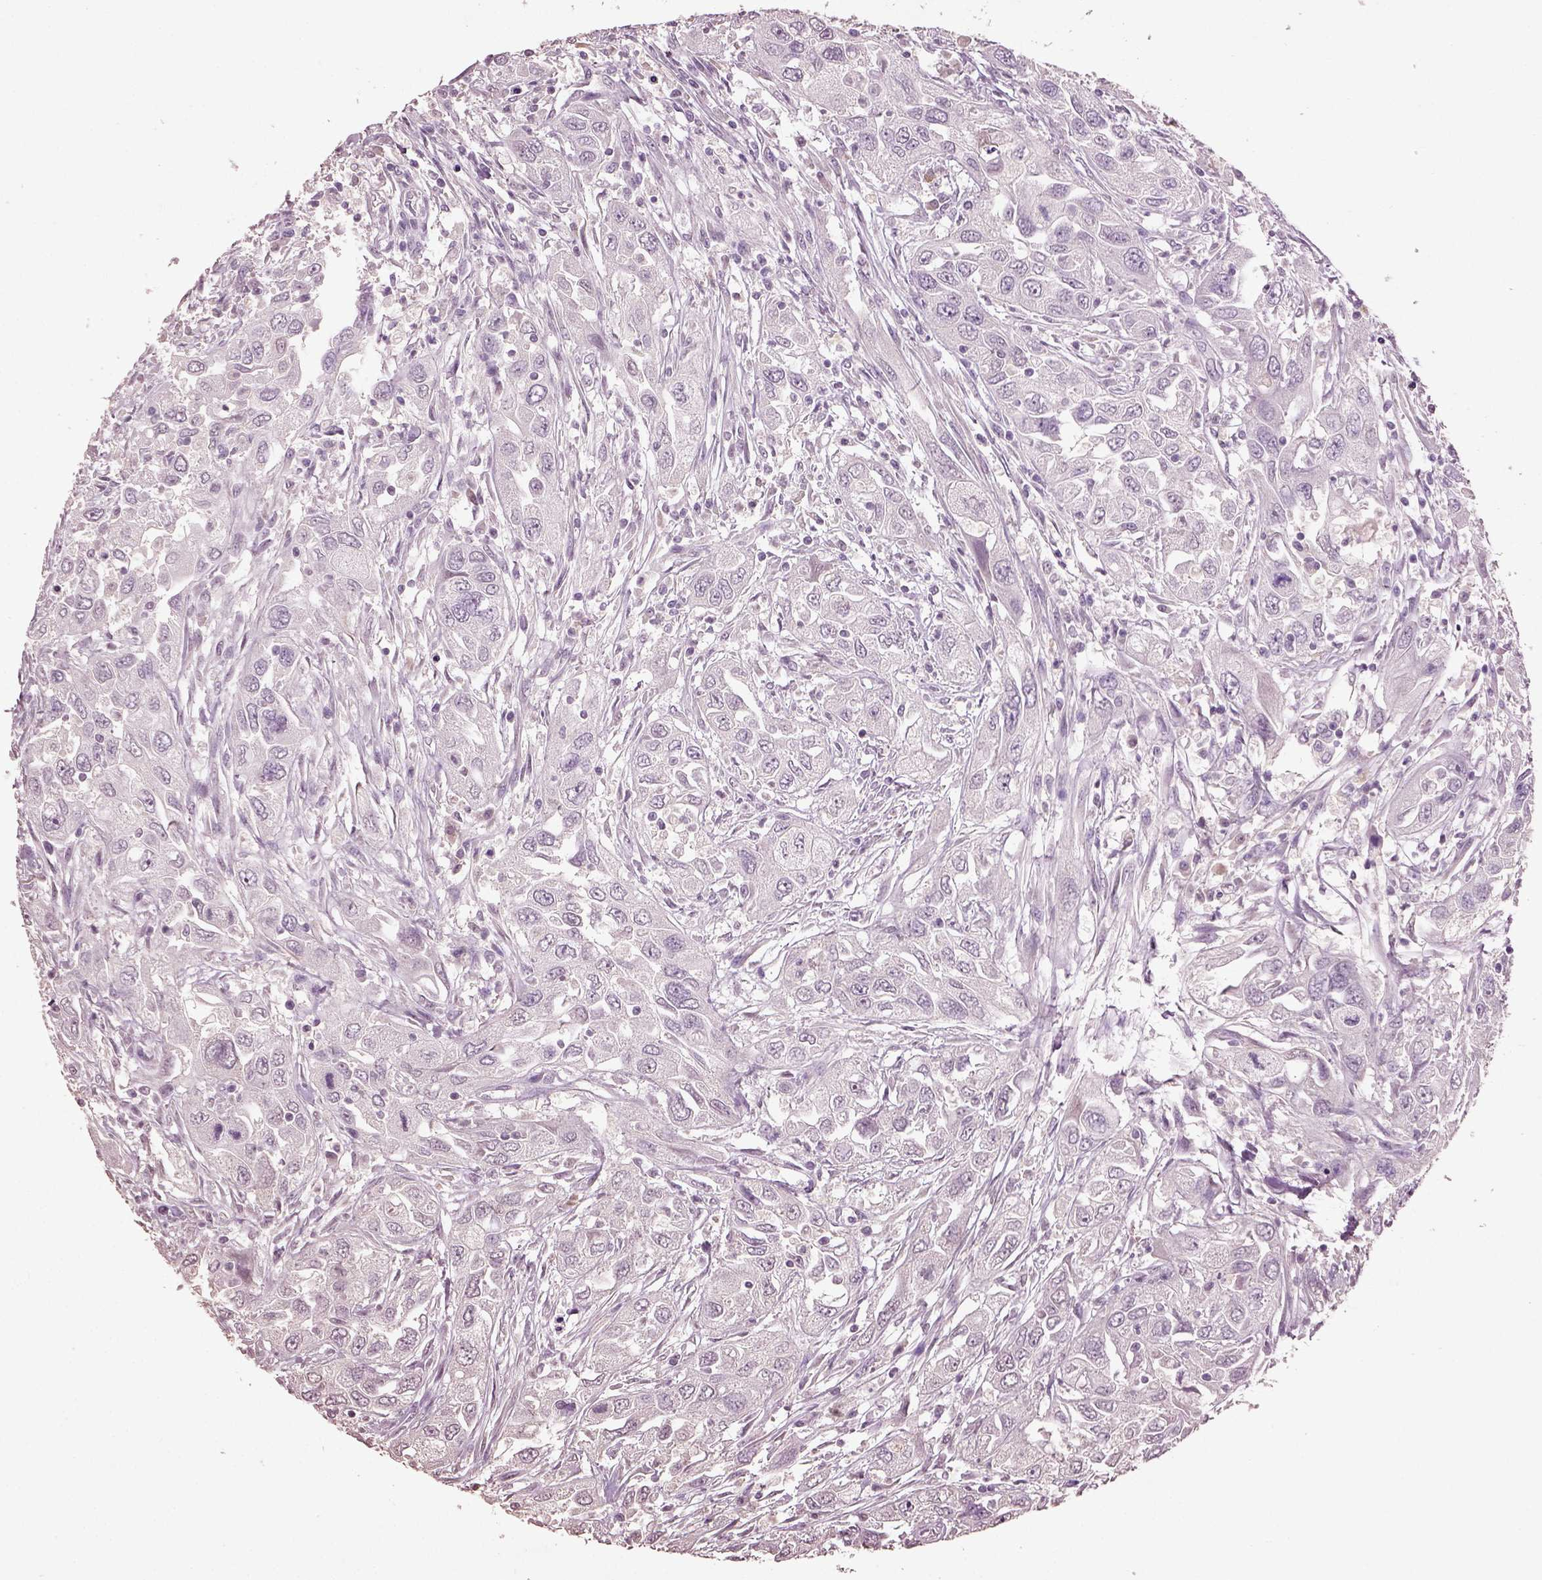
{"staining": {"intensity": "negative", "quantity": "none", "location": "none"}, "tissue": "urothelial cancer", "cell_type": "Tumor cells", "image_type": "cancer", "snomed": [{"axis": "morphology", "description": "Urothelial carcinoma, High grade"}, {"axis": "topography", "description": "Urinary bladder"}], "caption": "Immunohistochemistry (IHC) image of human urothelial carcinoma (high-grade) stained for a protein (brown), which shows no staining in tumor cells.", "gene": "KCNIP3", "patient": {"sex": "male", "age": 76}}